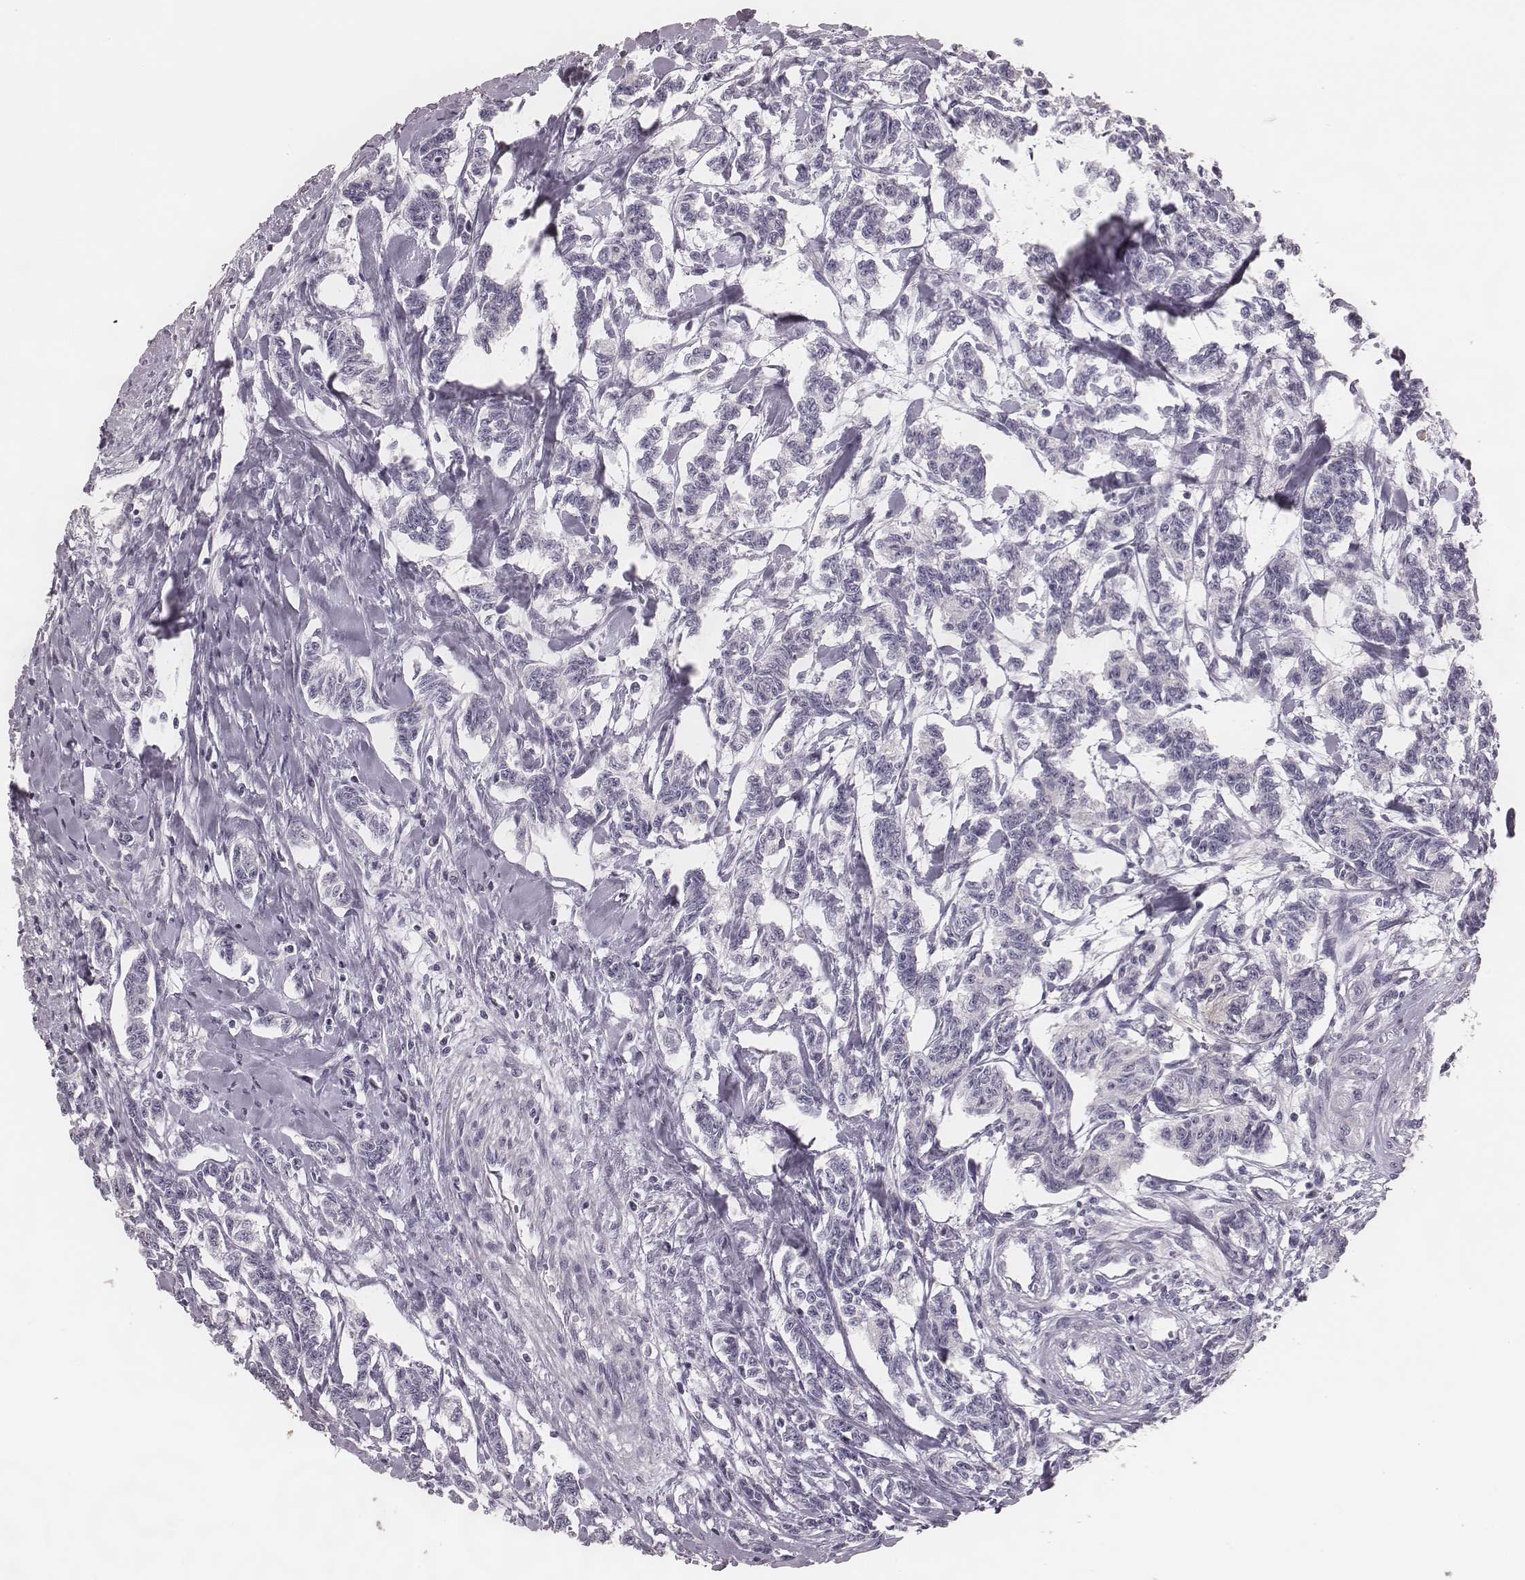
{"staining": {"intensity": "negative", "quantity": "none", "location": "none"}, "tissue": "carcinoid", "cell_type": "Tumor cells", "image_type": "cancer", "snomed": [{"axis": "morphology", "description": "Carcinoid, malignant, NOS"}, {"axis": "topography", "description": "Kidney"}], "caption": "The image shows no significant positivity in tumor cells of carcinoid.", "gene": "SPA17", "patient": {"sex": "female", "age": 41}}